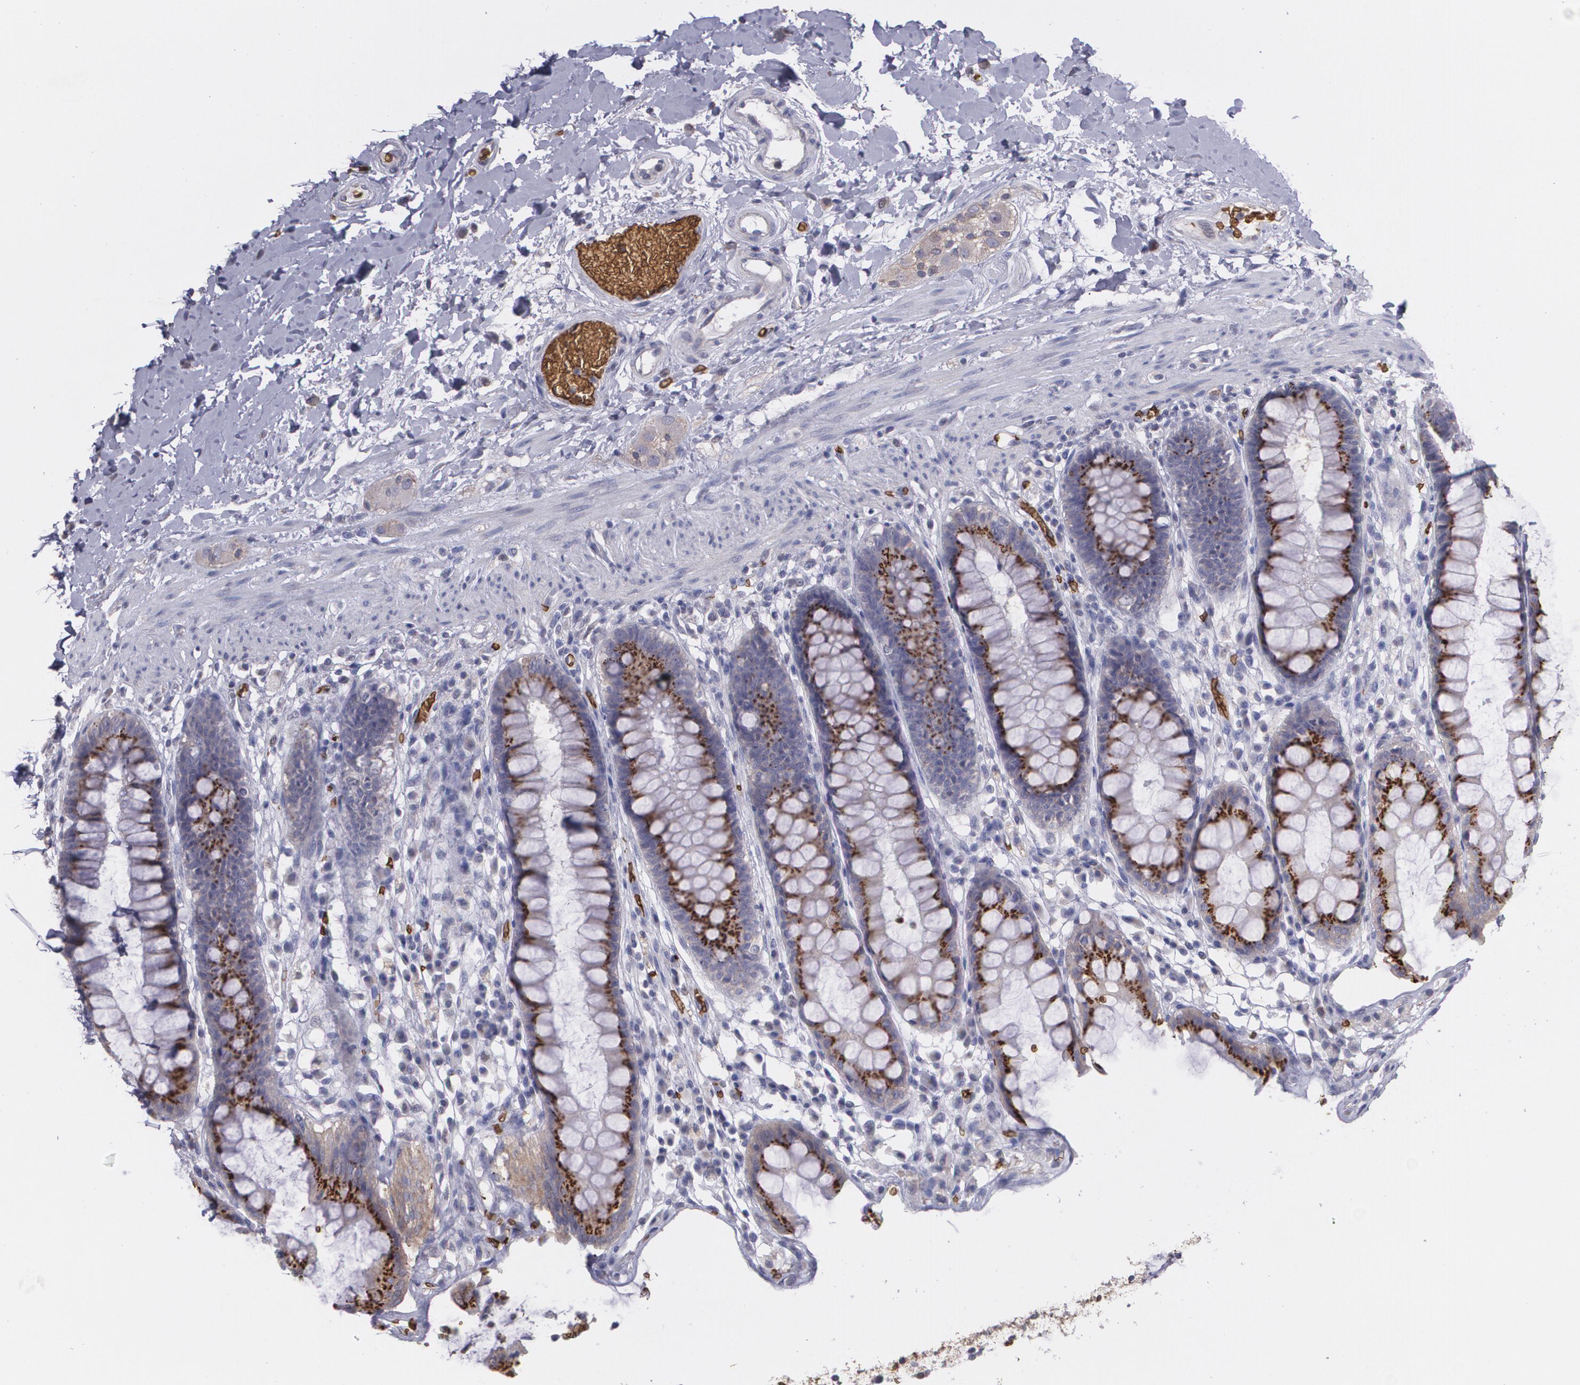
{"staining": {"intensity": "moderate", "quantity": "25%-75%", "location": "cytoplasmic/membranous"}, "tissue": "rectum", "cell_type": "Glandular cells", "image_type": "normal", "snomed": [{"axis": "morphology", "description": "Normal tissue, NOS"}, {"axis": "topography", "description": "Rectum"}], "caption": "The immunohistochemical stain shows moderate cytoplasmic/membranous expression in glandular cells of normal rectum. The staining was performed using DAB to visualize the protein expression in brown, while the nuclei were stained in blue with hematoxylin (Magnification: 20x).", "gene": "SLC2A1", "patient": {"sex": "female", "age": 46}}